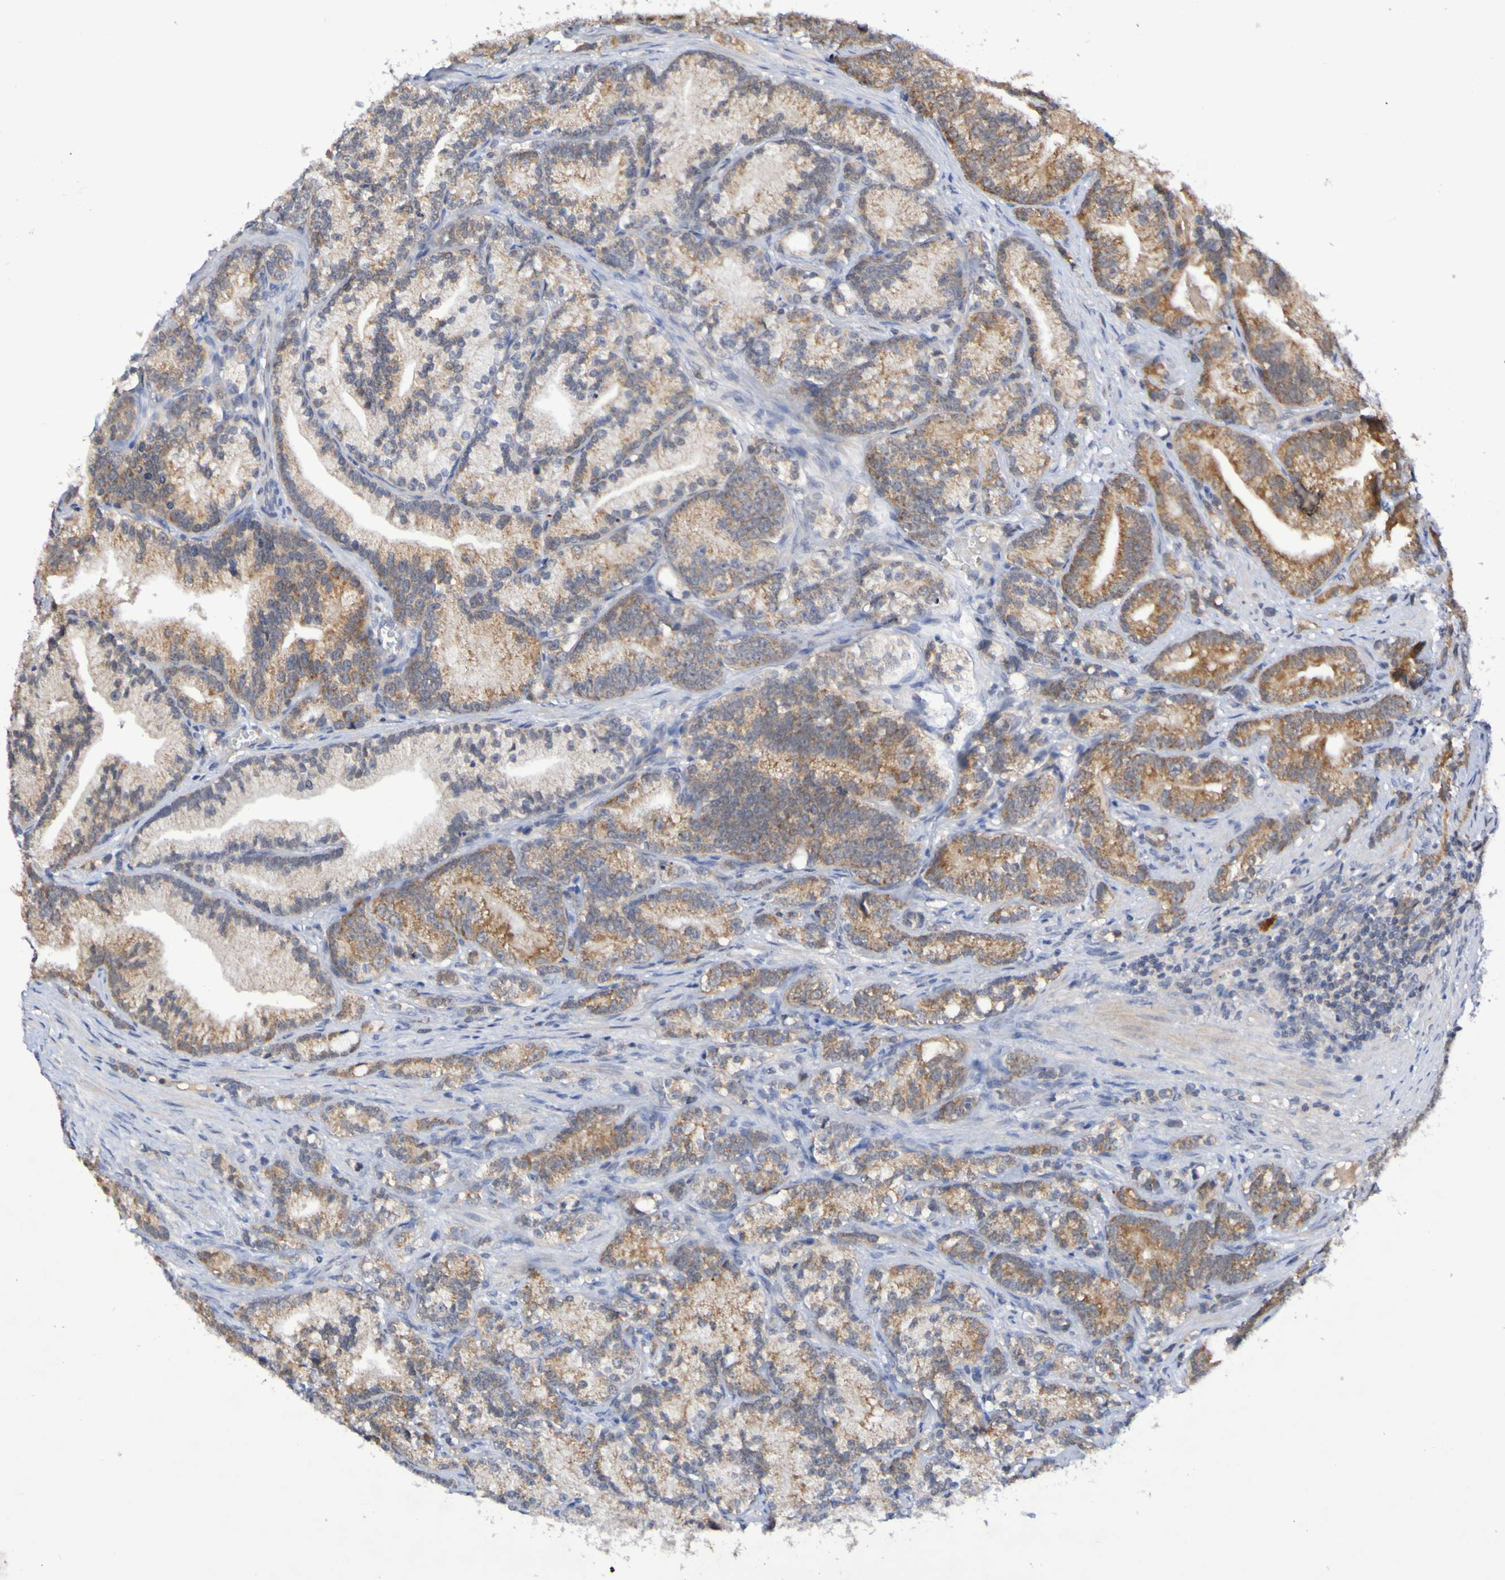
{"staining": {"intensity": "strong", "quantity": "25%-75%", "location": "cytoplasmic/membranous"}, "tissue": "prostate cancer", "cell_type": "Tumor cells", "image_type": "cancer", "snomed": [{"axis": "morphology", "description": "Adenocarcinoma, Low grade"}, {"axis": "topography", "description": "Prostate"}], "caption": "Prostate cancer stained with DAB (3,3'-diaminobenzidine) IHC shows high levels of strong cytoplasmic/membranous expression in about 25%-75% of tumor cells. (DAB IHC, brown staining for protein, blue staining for nuclei).", "gene": "PTP4A2", "patient": {"sex": "male", "age": 89}}